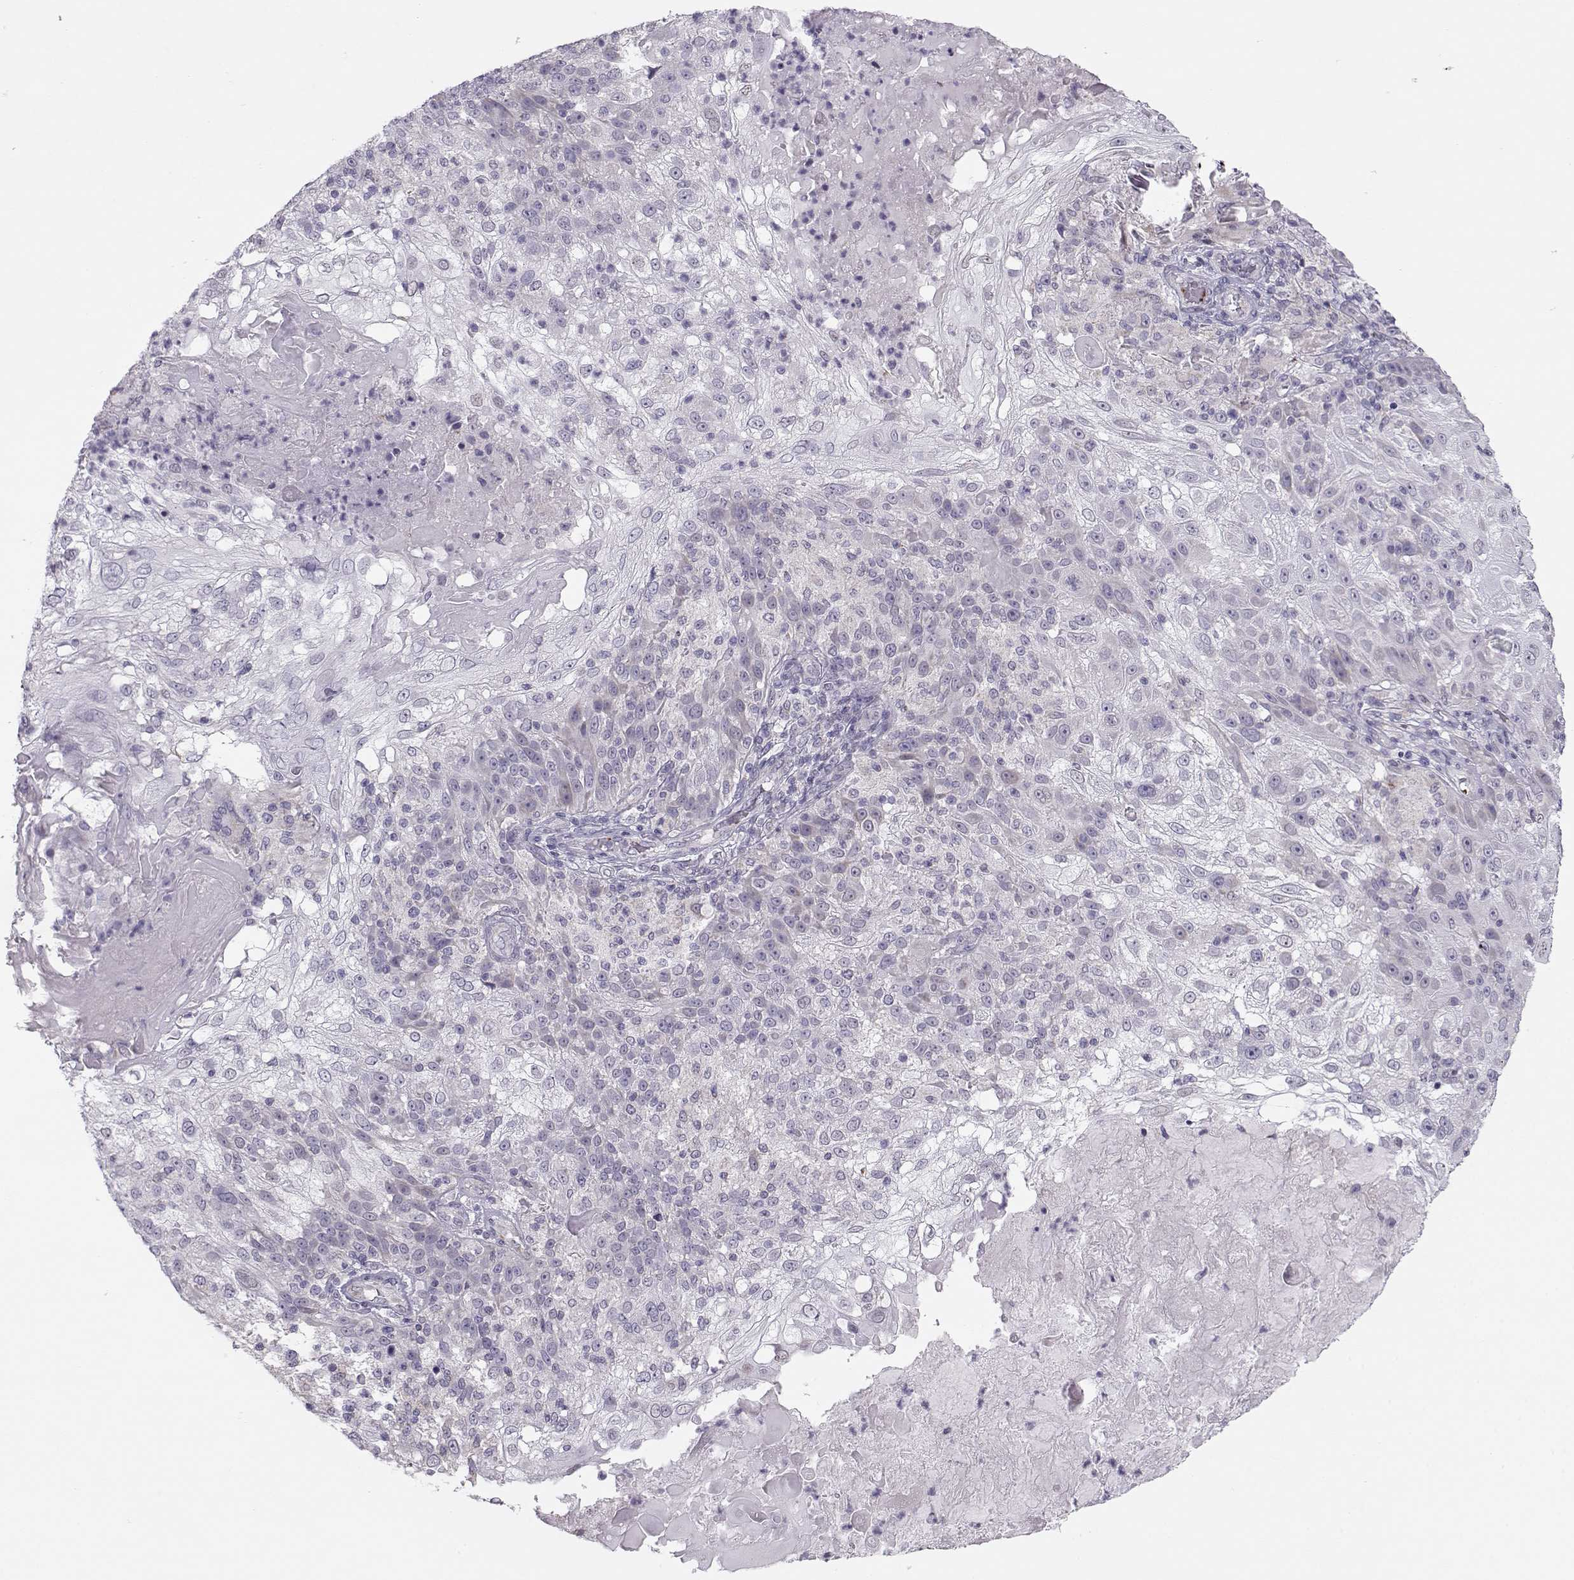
{"staining": {"intensity": "negative", "quantity": "none", "location": "none"}, "tissue": "skin cancer", "cell_type": "Tumor cells", "image_type": "cancer", "snomed": [{"axis": "morphology", "description": "Normal tissue, NOS"}, {"axis": "morphology", "description": "Squamous cell carcinoma, NOS"}, {"axis": "topography", "description": "Skin"}], "caption": "DAB (3,3'-diaminobenzidine) immunohistochemical staining of human skin cancer (squamous cell carcinoma) demonstrates no significant expression in tumor cells. Nuclei are stained in blue.", "gene": "KLF17", "patient": {"sex": "female", "age": 83}}